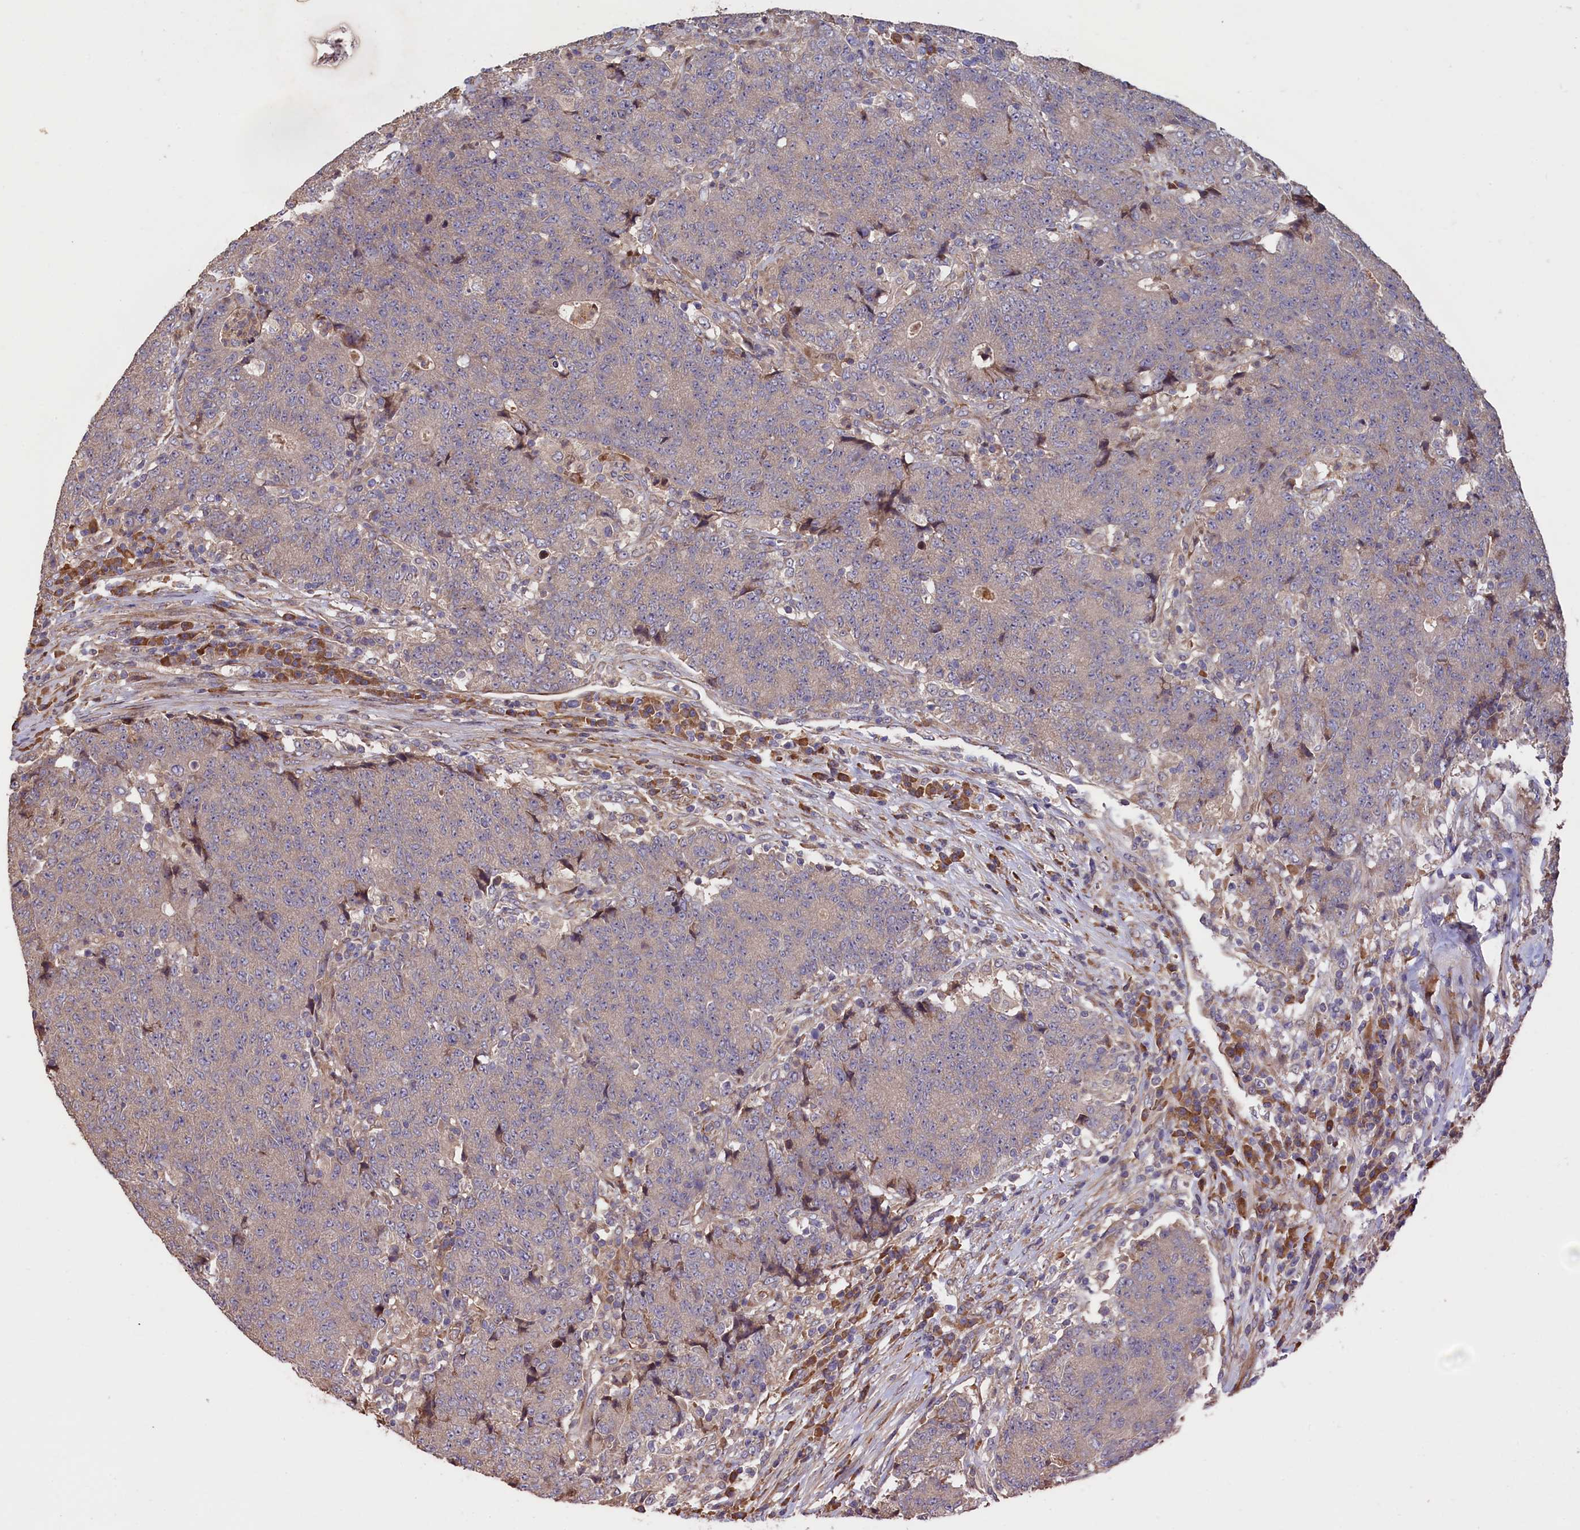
{"staining": {"intensity": "negative", "quantity": "none", "location": "none"}, "tissue": "colorectal cancer", "cell_type": "Tumor cells", "image_type": "cancer", "snomed": [{"axis": "morphology", "description": "Adenocarcinoma, NOS"}, {"axis": "topography", "description": "Colon"}], "caption": "This is an IHC photomicrograph of human colorectal cancer (adenocarcinoma). There is no staining in tumor cells.", "gene": "GREB1L", "patient": {"sex": "female", "age": 75}}